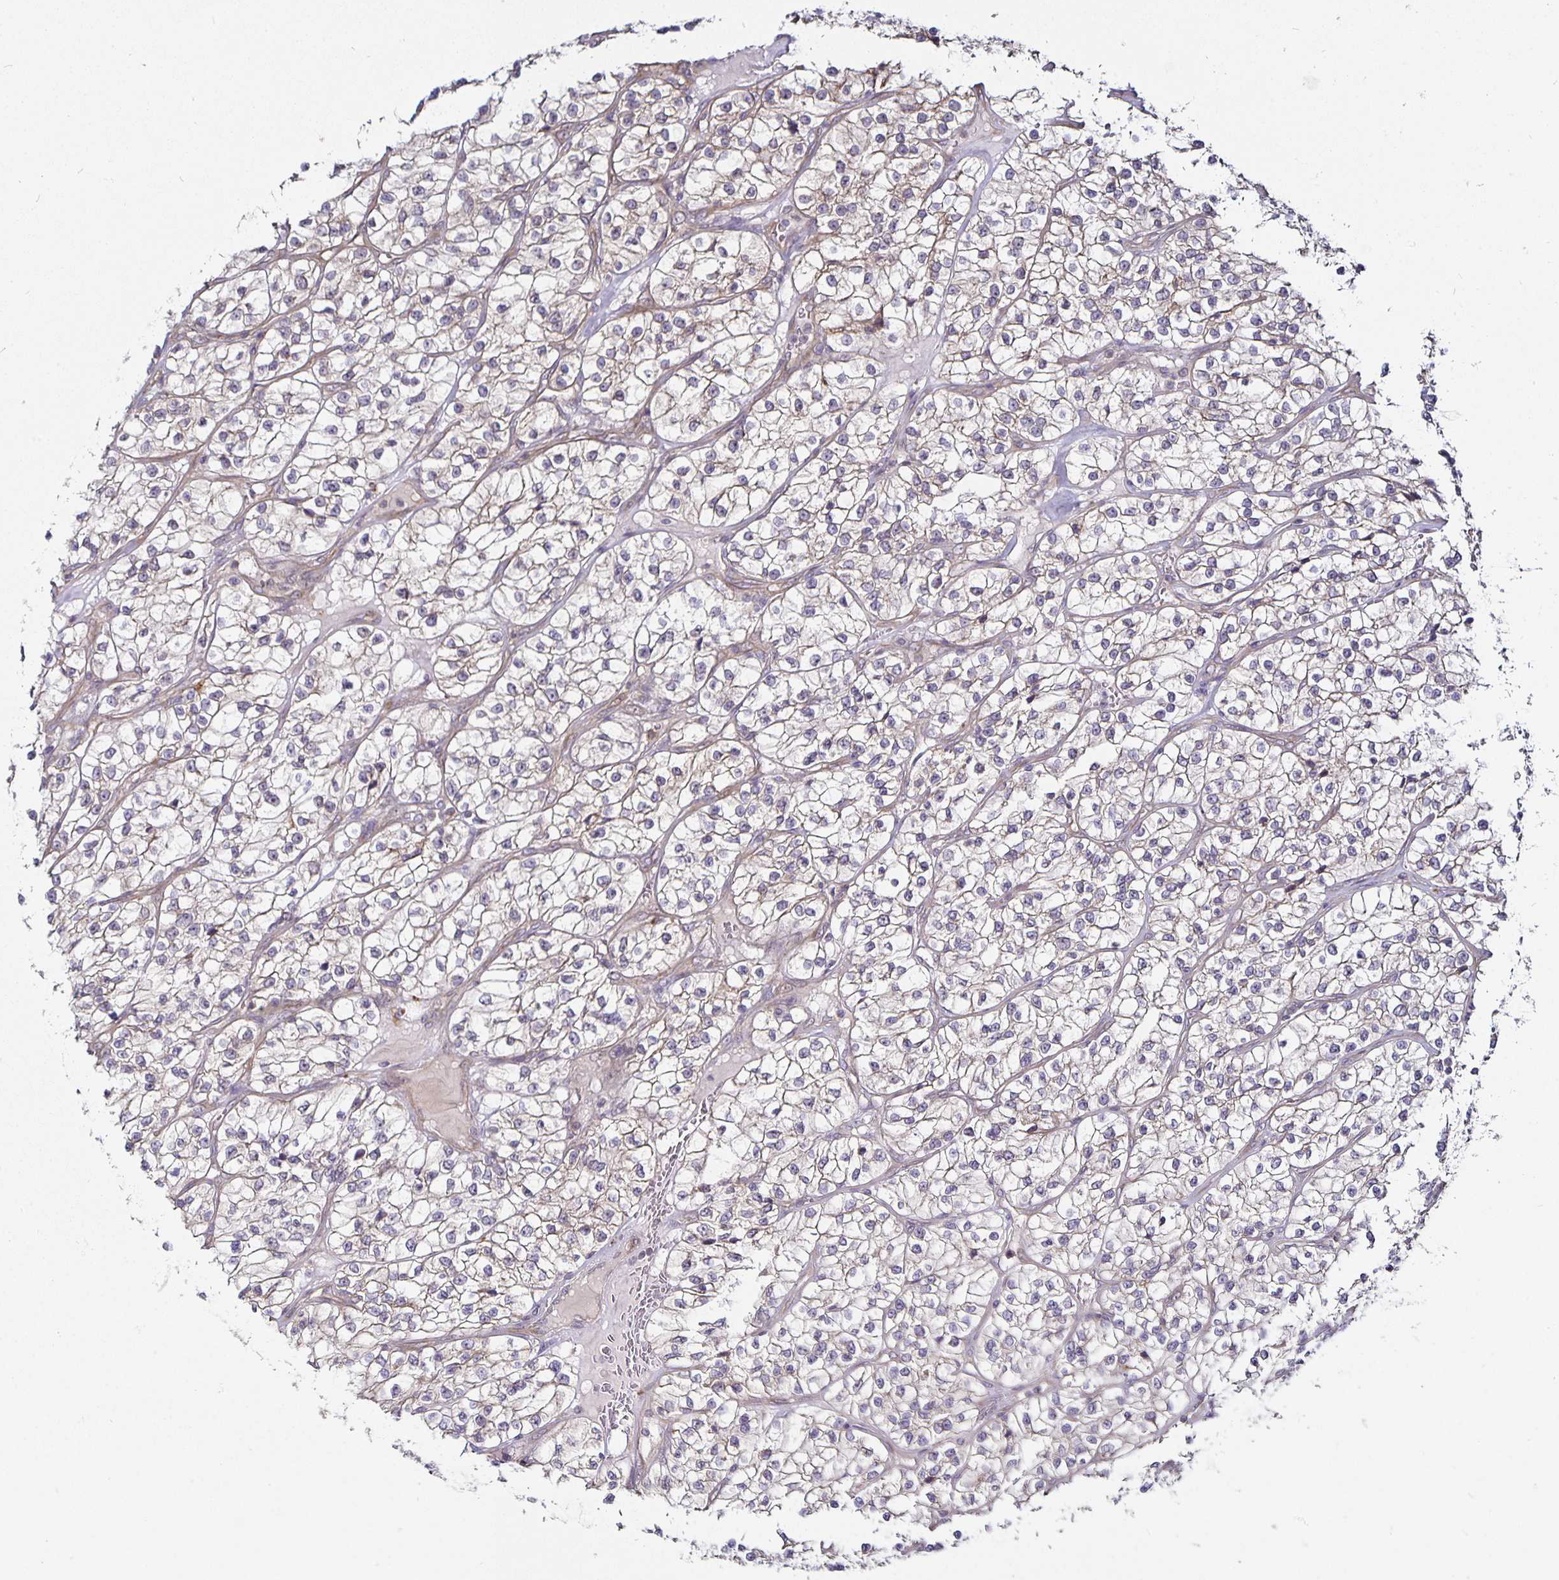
{"staining": {"intensity": "weak", "quantity": "<25%", "location": "cytoplasmic/membranous"}, "tissue": "renal cancer", "cell_type": "Tumor cells", "image_type": "cancer", "snomed": [{"axis": "morphology", "description": "Adenocarcinoma, NOS"}, {"axis": "topography", "description": "Kidney"}], "caption": "DAB immunohistochemical staining of renal cancer (adenocarcinoma) reveals no significant expression in tumor cells. (Brightfield microscopy of DAB IHC at high magnification).", "gene": "CYP27A1", "patient": {"sex": "female", "age": 57}}